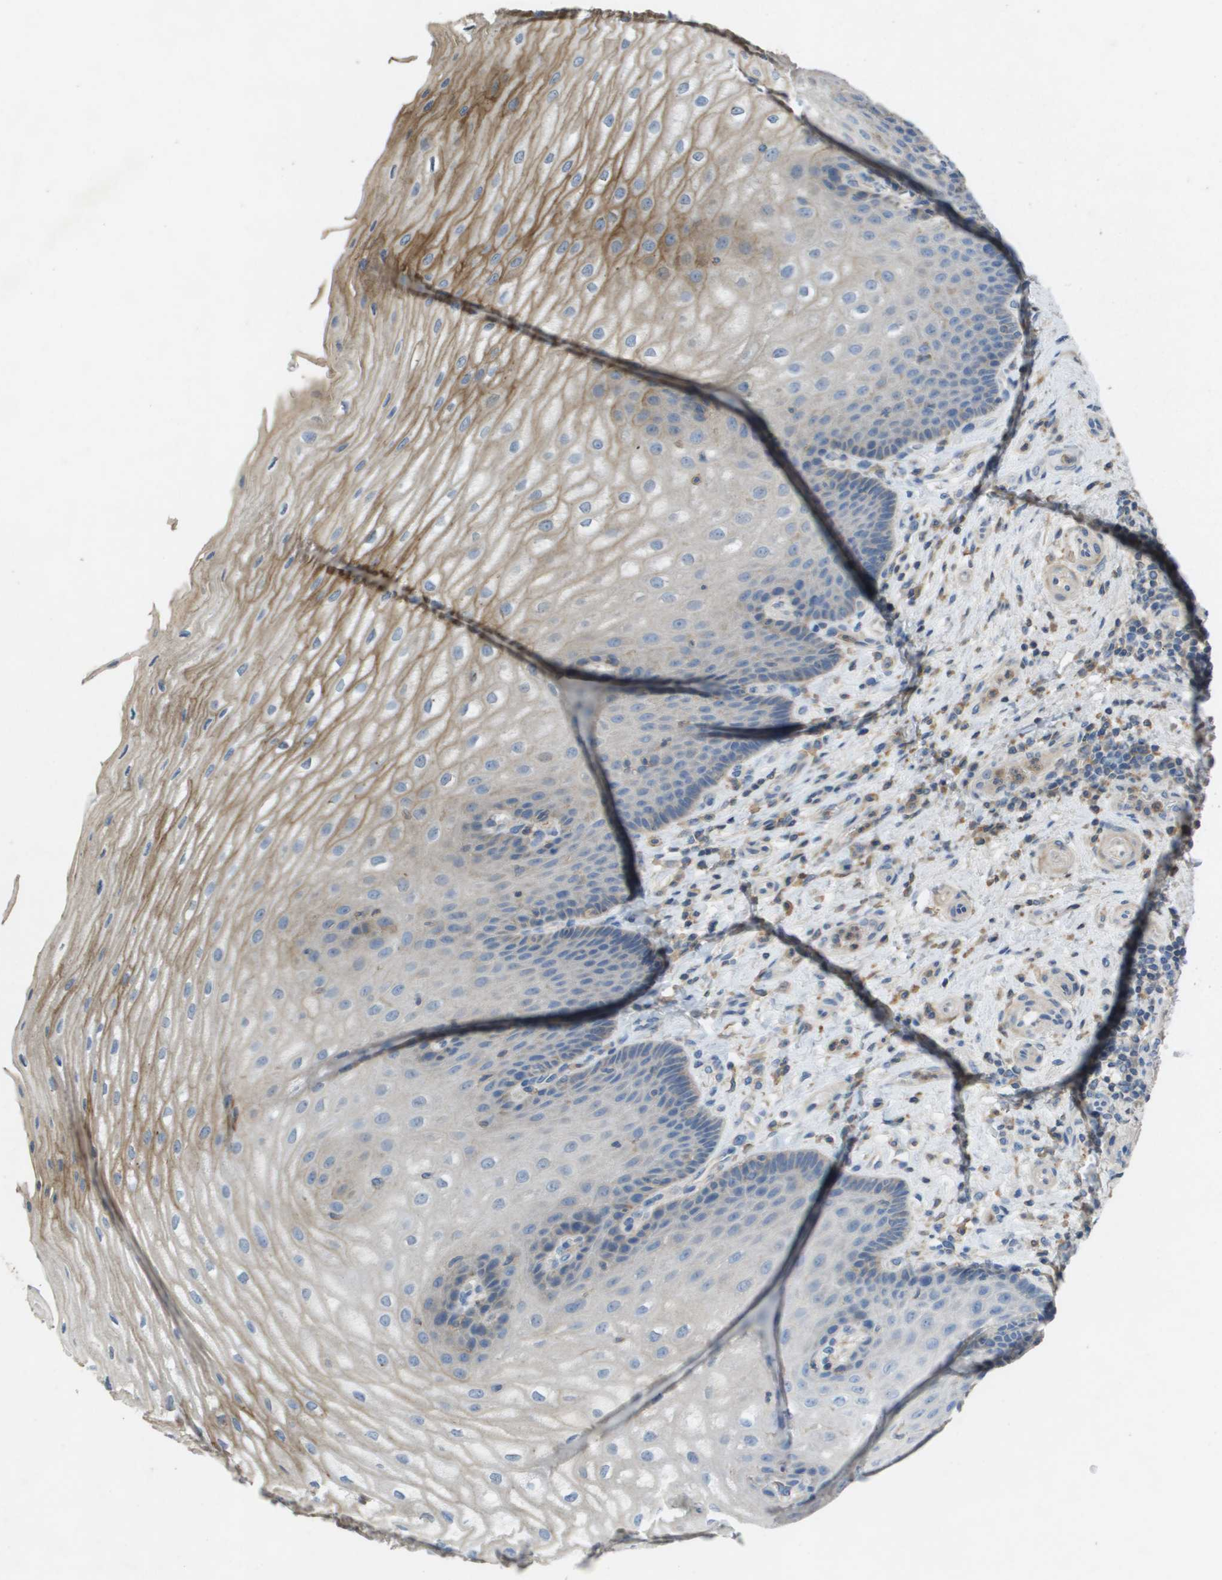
{"staining": {"intensity": "moderate", "quantity": "25%-75%", "location": "cytoplasmic/membranous"}, "tissue": "esophagus", "cell_type": "Squamous epithelial cells", "image_type": "normal", "snomed": [{"axis": "morphology", "description": "Normal tissue, NOS"}, {"axis": "topography", "description": "Esophagus"}], "caption": "Immunohistochemical staining of normal esophagus demonstrates 25%-75% levels of moderate cytoplasmic/membranous protein staining in about 25%-75% of squamous epithelial cells.", "gene": "CLCA4", "patient": {"sex": "male", "age": 54}}